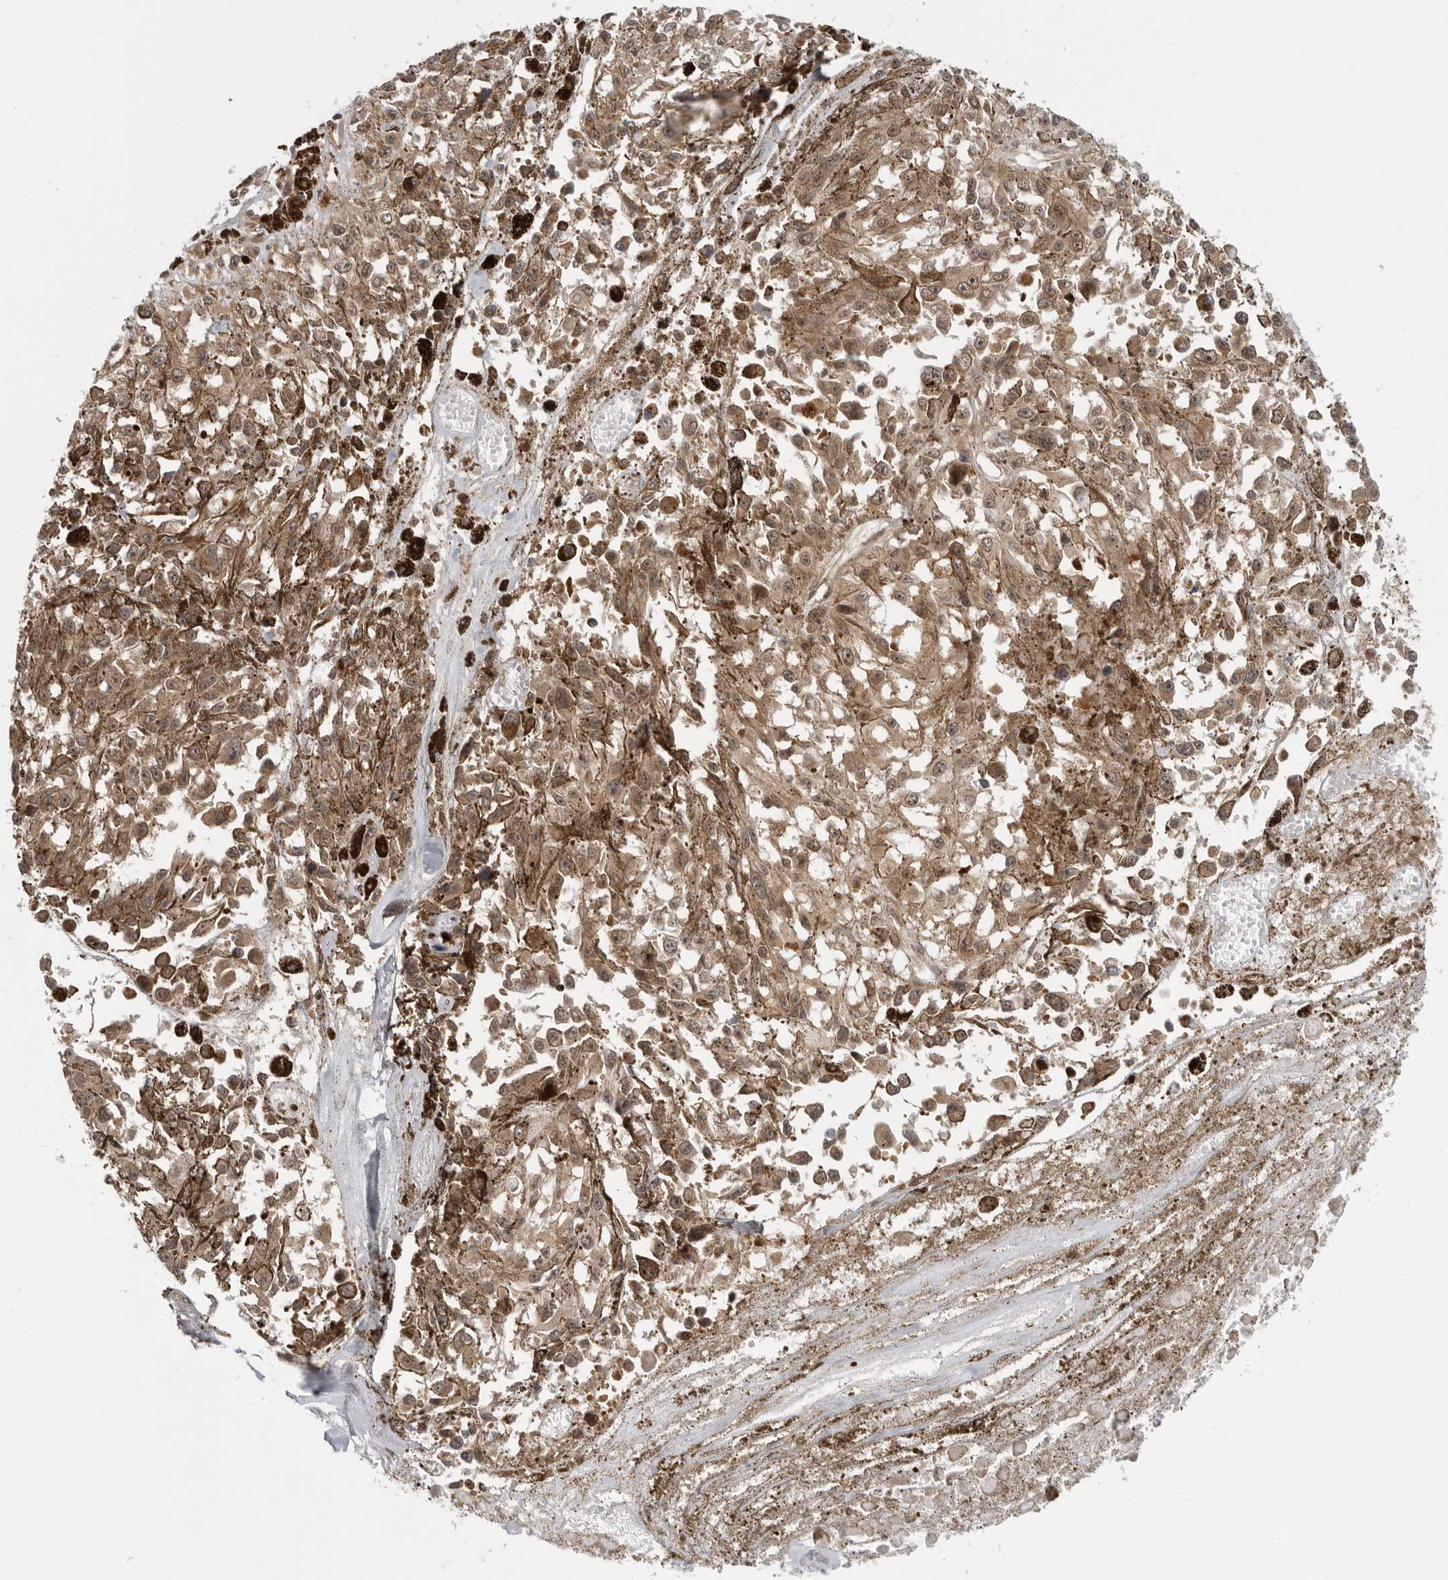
{"staining": {"intensity": "weak", "quantity": ">75%", "location": "cytoplasmic/membranous,nuclear"}, "tissue": "melanoma", "cell_type": "Tumor cells", "image_type": "cancer", "snomed": [{"axis": "morphology", "description": "Malignant melanoma, Metastatic site"}, {"axis": "topography", "description": "Lymph node"}], "caption": "IHC staining of melanoma, which reveals low levels of weak cytoplasmic/membranous and nuclear expression in about >75% of tumor cells indicating weak cytoplasmic/membranous and nuclear protein expression. The staining was performed using DAB (3,3'-diaminobenzidine) (brown) for protein detection and nuclei were counterstained in hematoxylin (blue).", "gene": "SZRD1", "patient": {"sex": "male", "age": 59}}